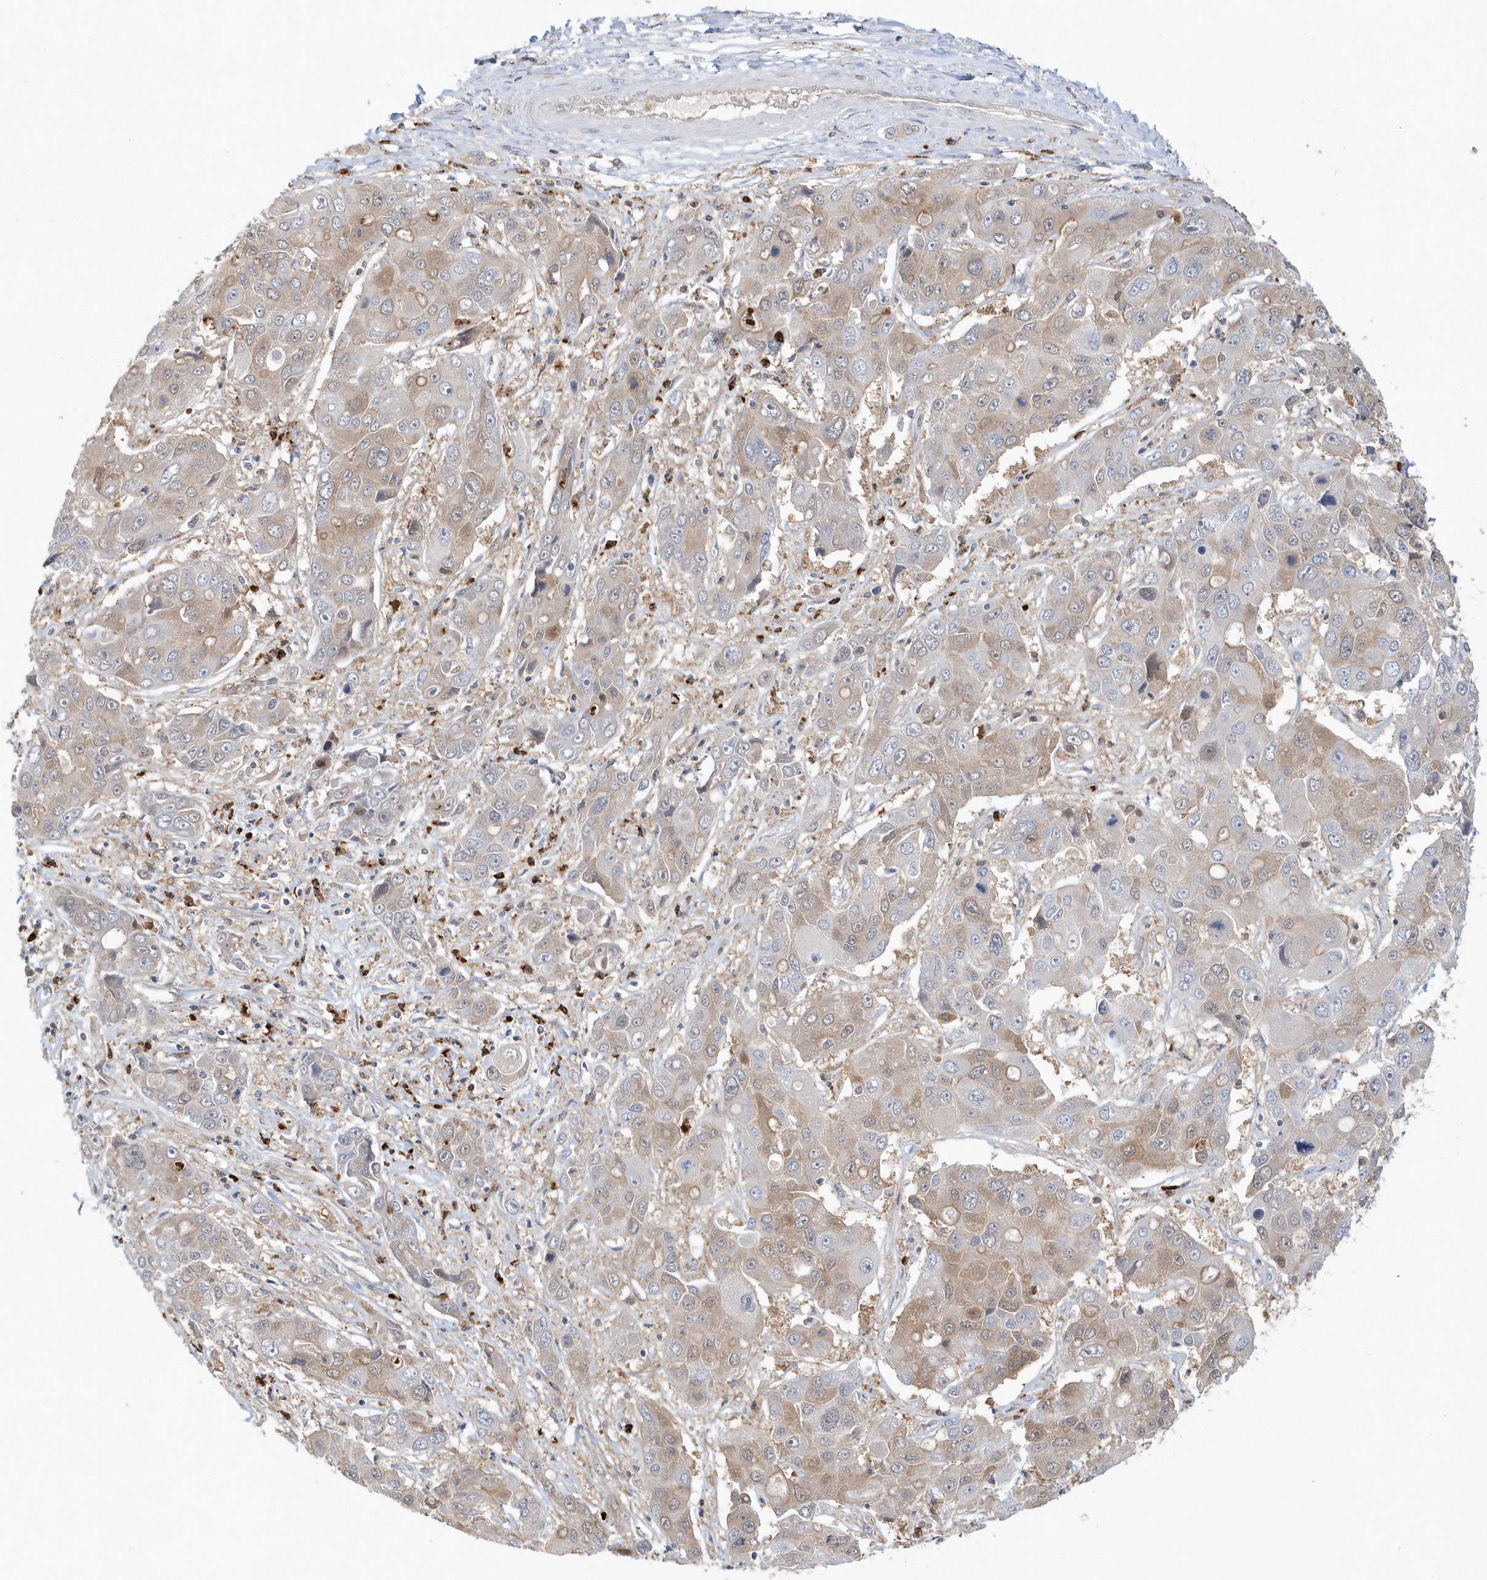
{"staining": {"intensity": "weak", "quantity": "25%-75%", "location": "cytoplasmic/membranous"}, "tissue": "liver cancer", "cell_type": "Tumor cells", "image_type": "cancer", "snomed": [{"axis": "morphology", "description": "Cholangiocarcinoma"}, {"axis": "topography", "description": "Liver"}], "caption": "Liver cancer (cholangiocarcinoma) stained for a protein reveals weak cytoplasmic/membranous positivity in tumor cells.", "gene": "RNF7", "patient": {"sex": "male", "age": 67}}